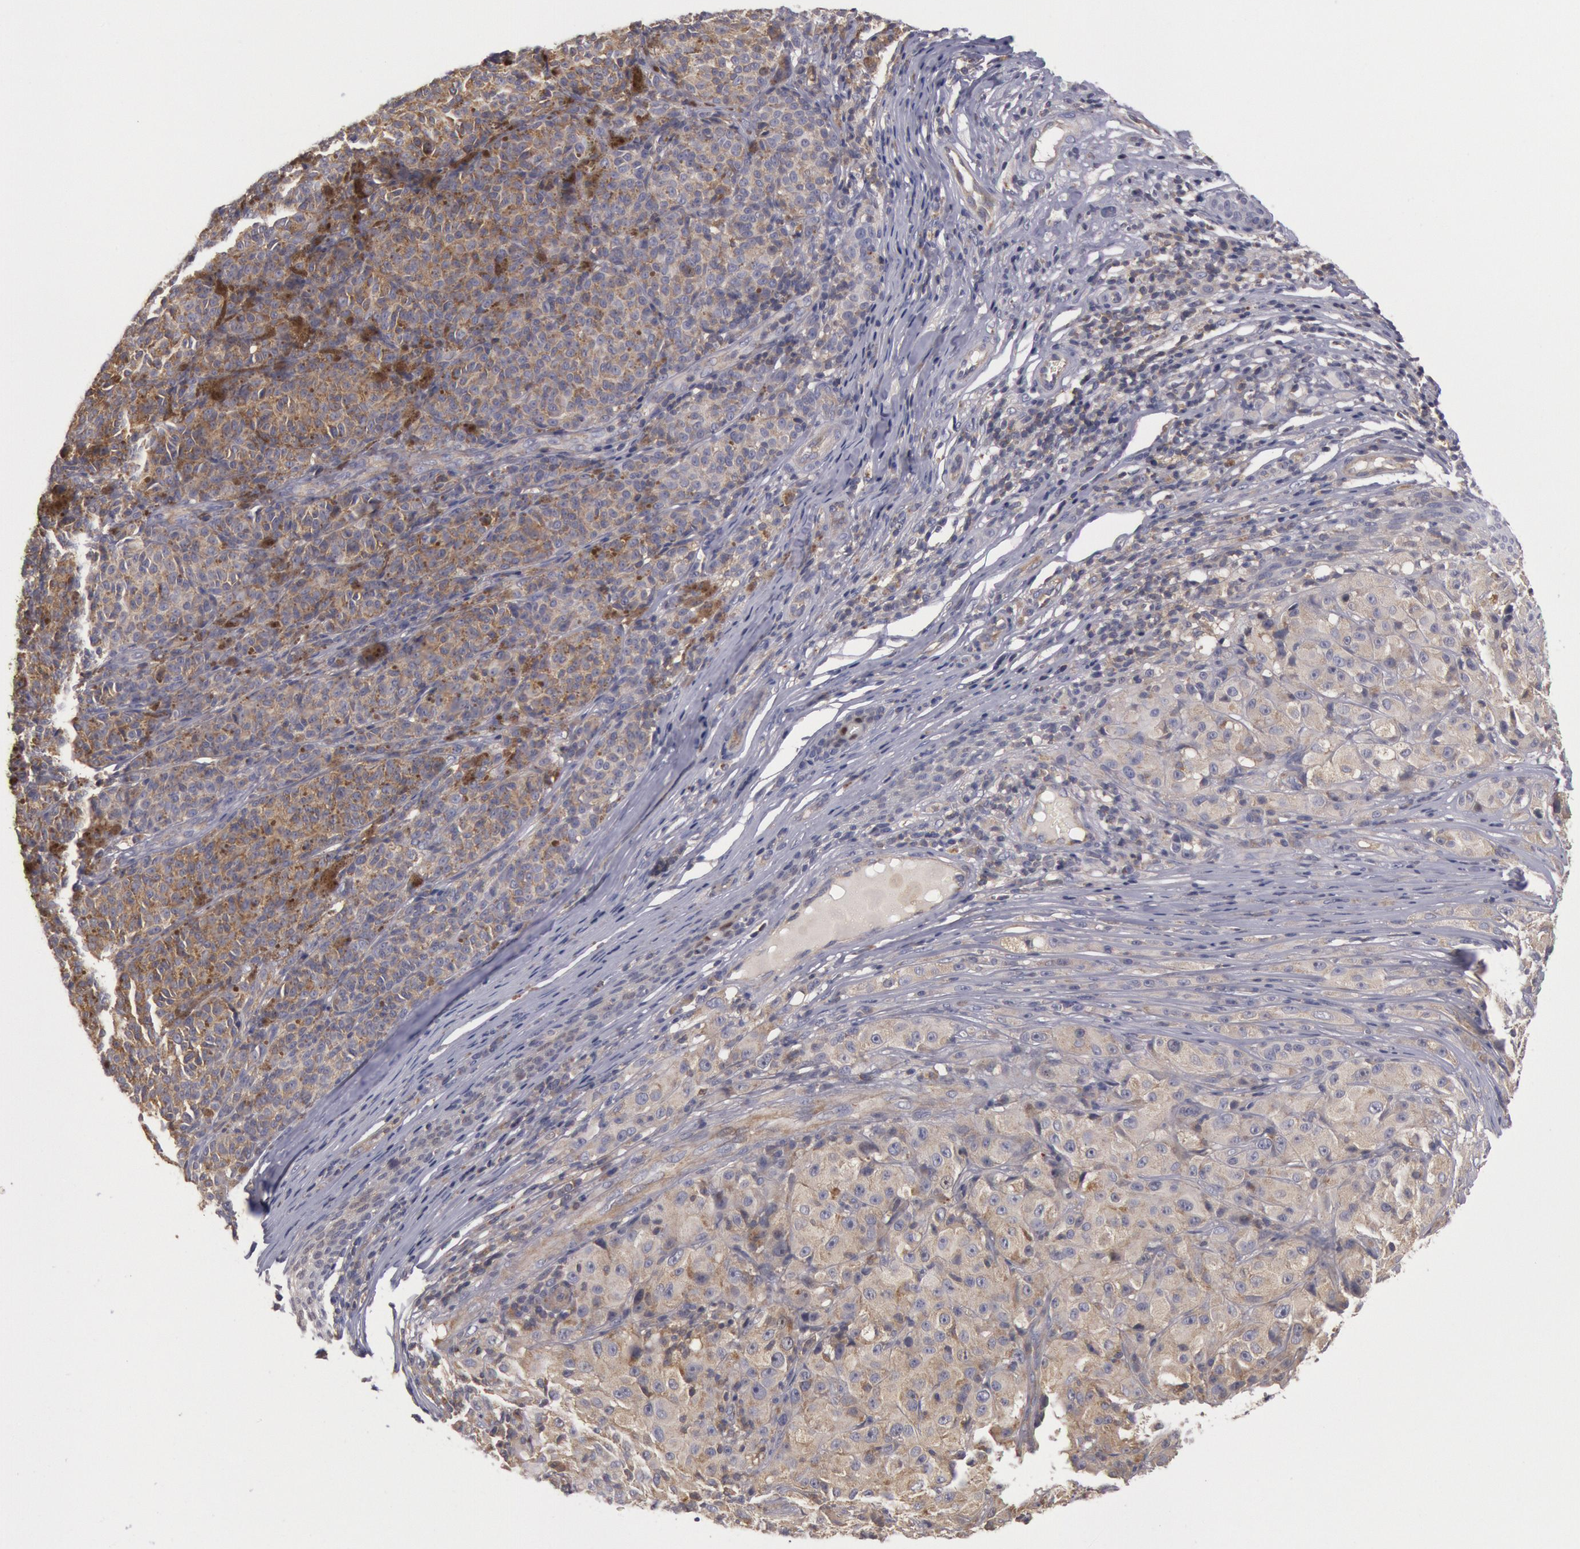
{"staining": {"intensity": "negative", "quantity": "none", "location": "none"}, "tissue": "melanoma", "cell_type": "Tumor cells", "image_type": "cancer", "snomed": [{"axis": "morphology", "description": "Malignant melanoma, NOS"}, {"axis": "topography", "description": "Skin"}], "caption": "Protein analysis of melanoma reveals no significant staining in tumor cells.", "gene": "PIK3R1", "patient": {"sex": "male", "age": 56}}